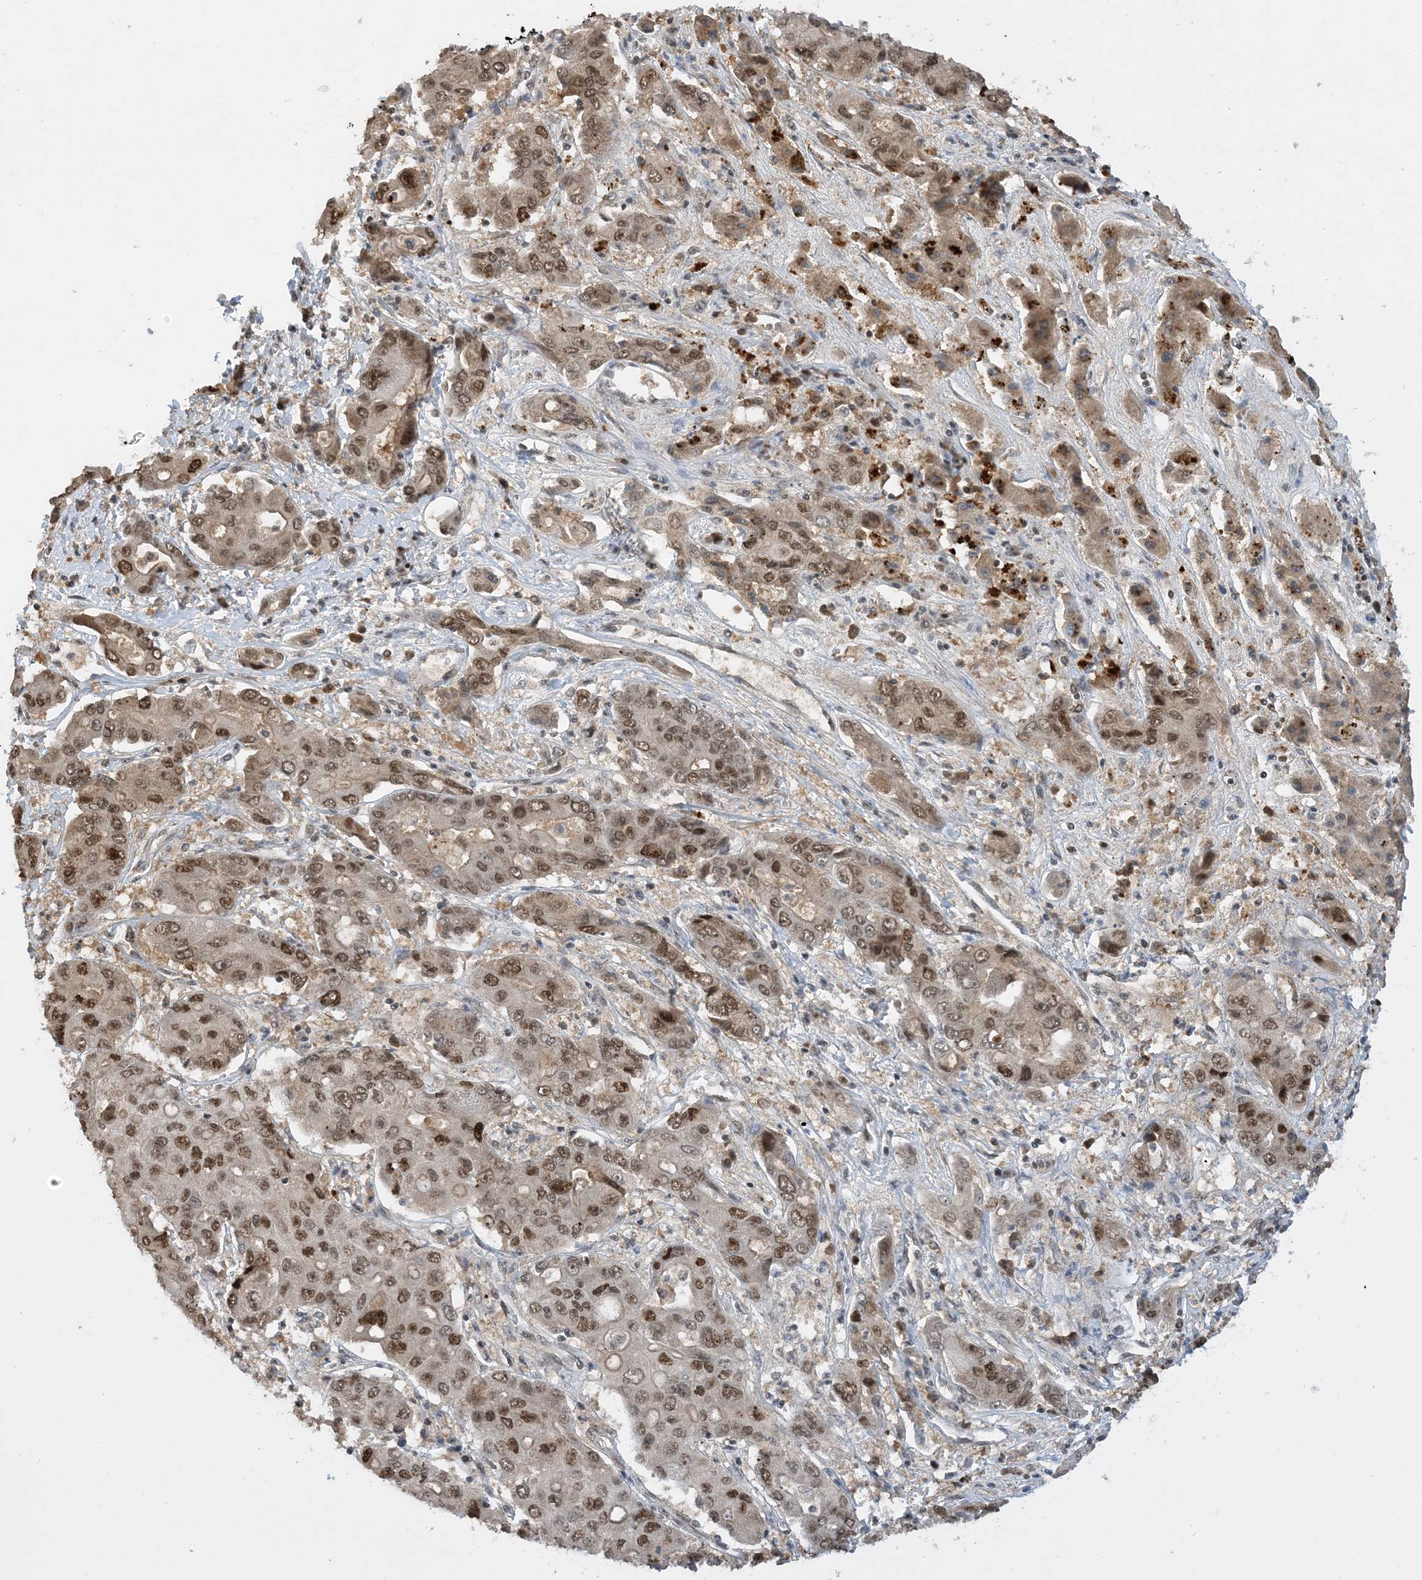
{"staining": {"intensity": "moderate", "quantity": ">75%", "location": "nuclear"}, "tissue": "liver cancer", "cell_type": "Tumor cells", "image_type": "cancer", "snomed": [{"axis": "morphology", "description": "Cholangiocarcinoma"}, {"axis": "topography", "description": "Liver"}], "caption": "High-magnification brightfield microscopy of liver cancer (cholangiocarcinoma) stained with DAB (3,3'-diaminobenzidine) (brown) and counterstained with hematoxylin (blue). tumor cells exhibit moderate nuclear staining is seen in approximately>75% of cells. The protein of interest is shown in brown color, while the nuclei are stained blue.", "gene": "ACYP2", "patient": {"sex": "male", "age": 67}}